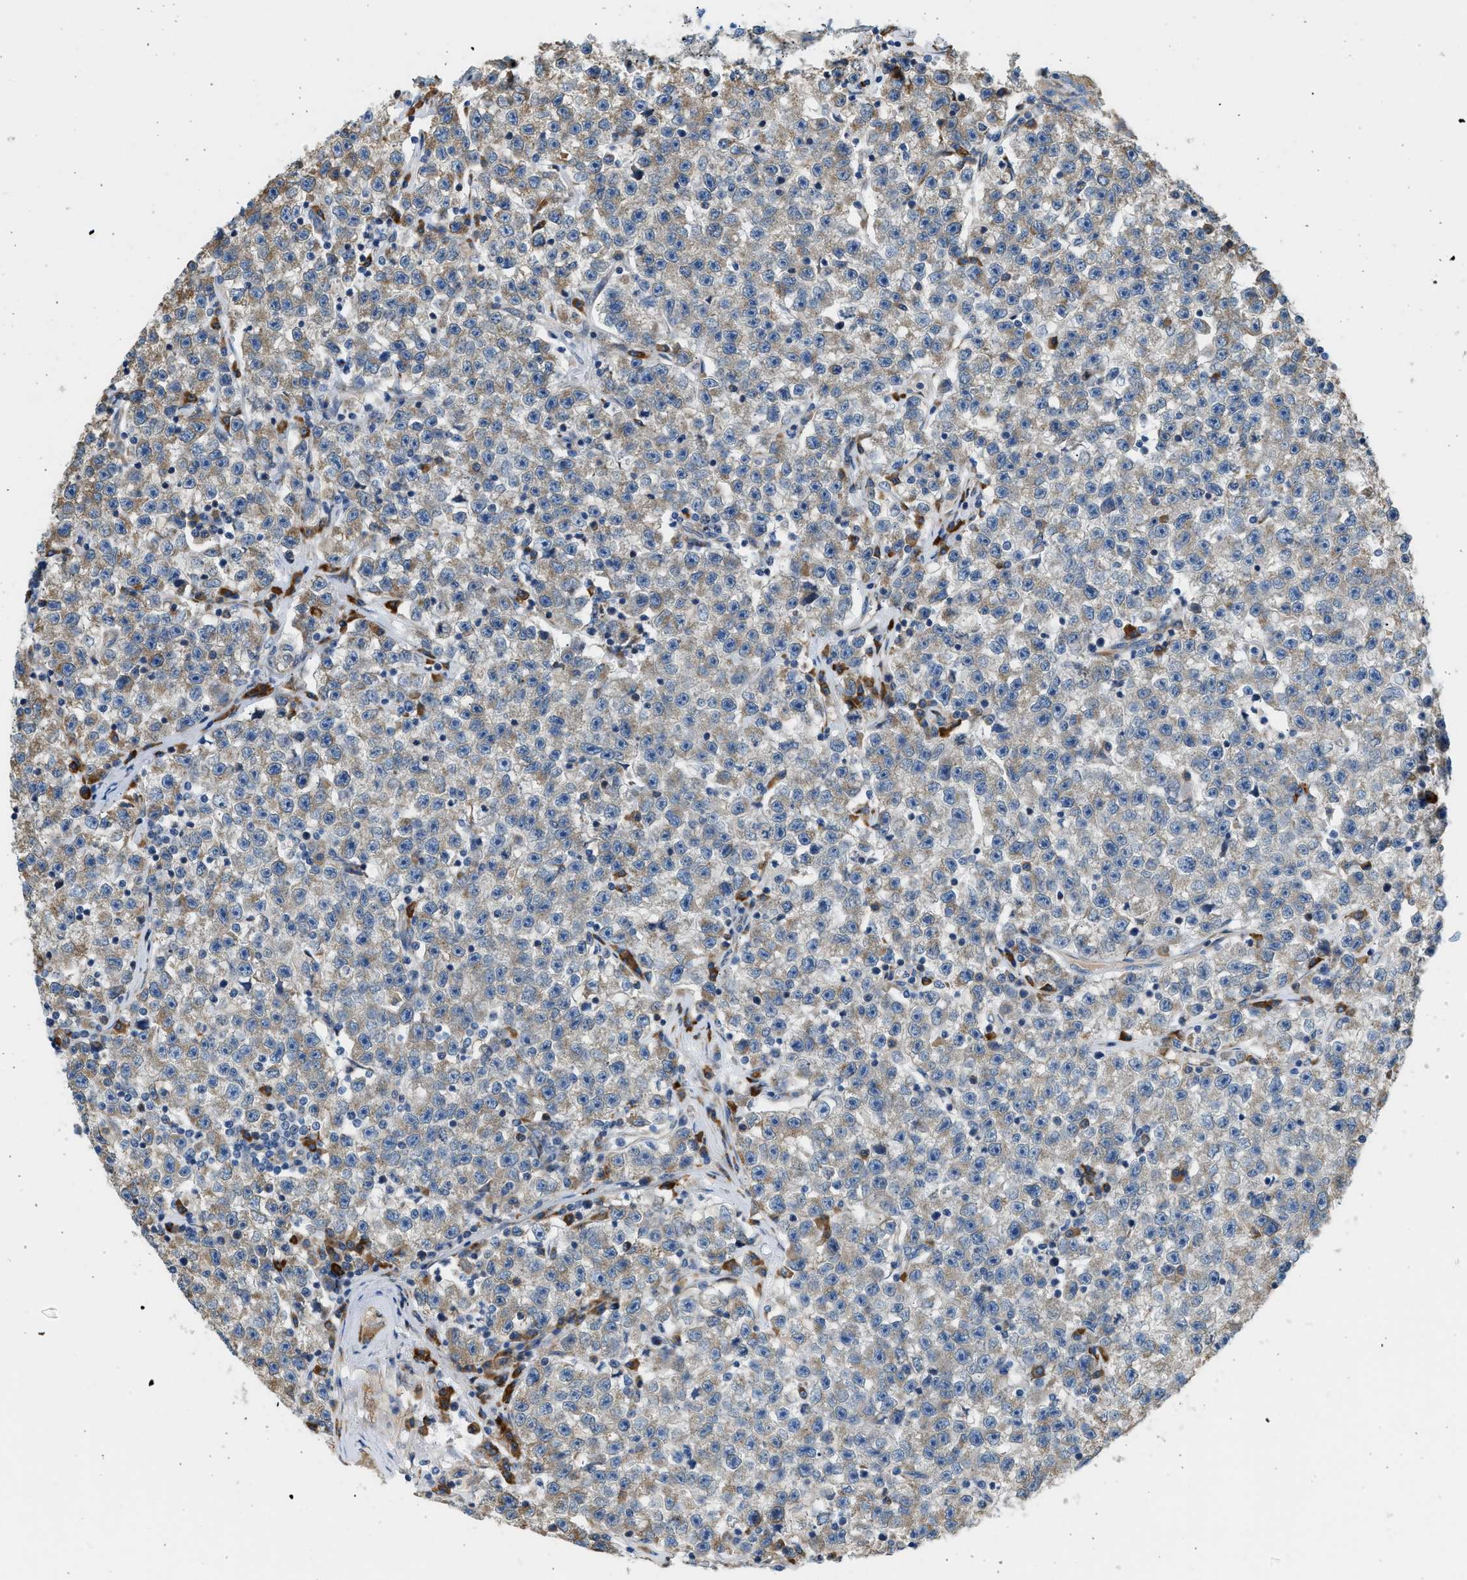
{"staining": {"intensity": "weak", "quantity": "25%-75%", "location": "cytoplasmic/membranous"}, "tissue": "testis cancer", "cell_type": "Tumor cells", "image_type": "cancer", "snomed": [{"axis": "morphology", "description": "Seminoma, NOS"}, {"axis": "topography", "description": "Testis"}], "caption": "A brown stain shows weak cytoplasmic/membranous expression of a protein in testis seminoma tumor cells.", "gene": "CNTN6", "patient": {"sex": "male", "age": 22}}